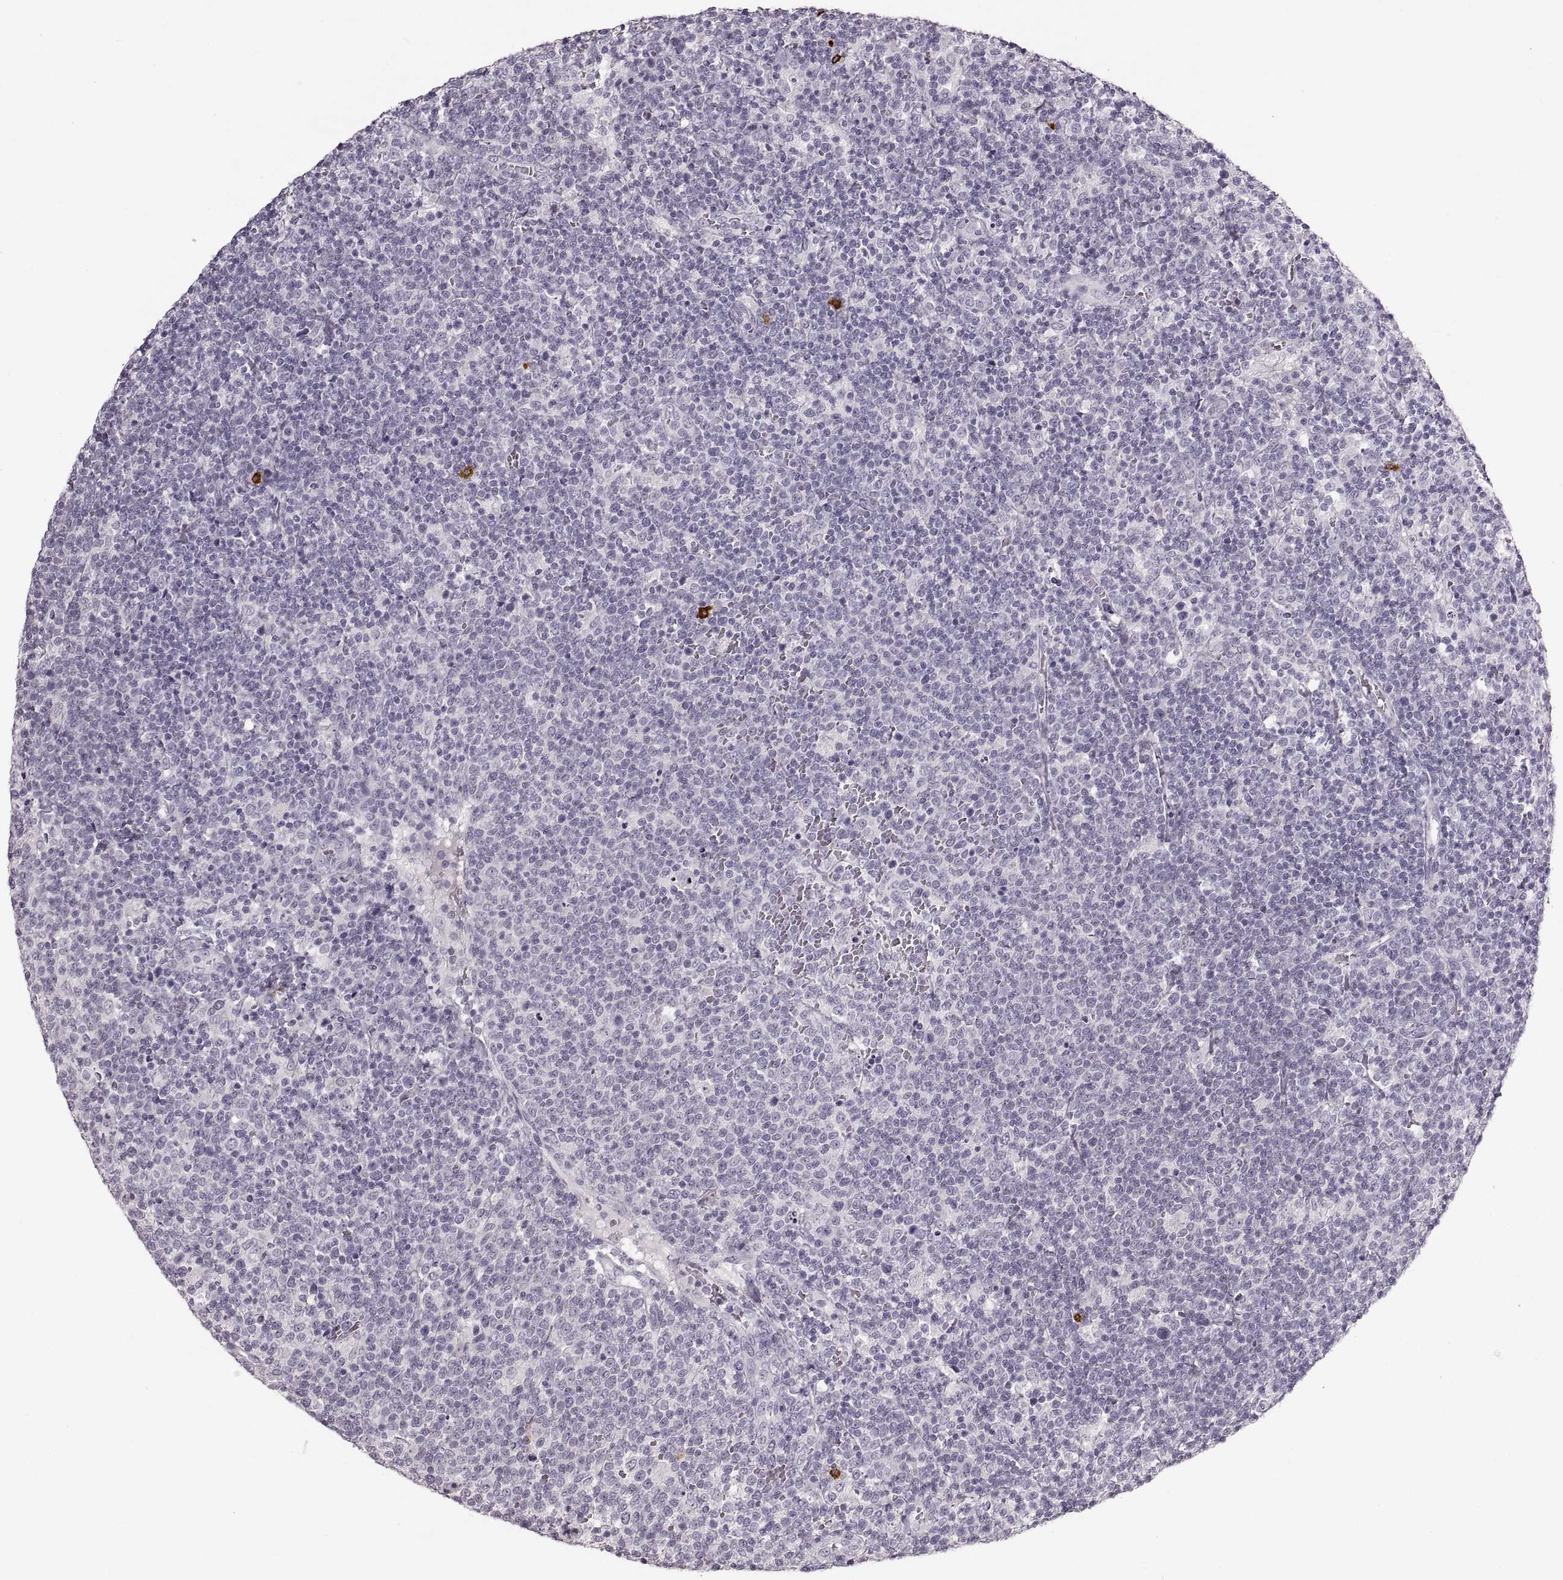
{"staining": {"intensity": "negative", "quantity": "none", "location": "none"}, "tissue": "lymphoma", "cell_type": "Tumor cells", "image_type": "cancer", "snomed": [{"axis": "morphology", "description": "Malignant lymphoma, non-Hodgkin's type, High grade"}, {"axis": "topography", "description": "Lymph node"}], "caption": "Immunohistochemistry micrograph of neoplastic tissue: human lymphoma stained with DAB exhibits no significant protein positivity in tumor cells. (DAB (3,3'-diaminobenzidine) immunohistochemistry, high magnification).", "gene": "CNTN1", "patient": {"sex": "male", "age": 61}}